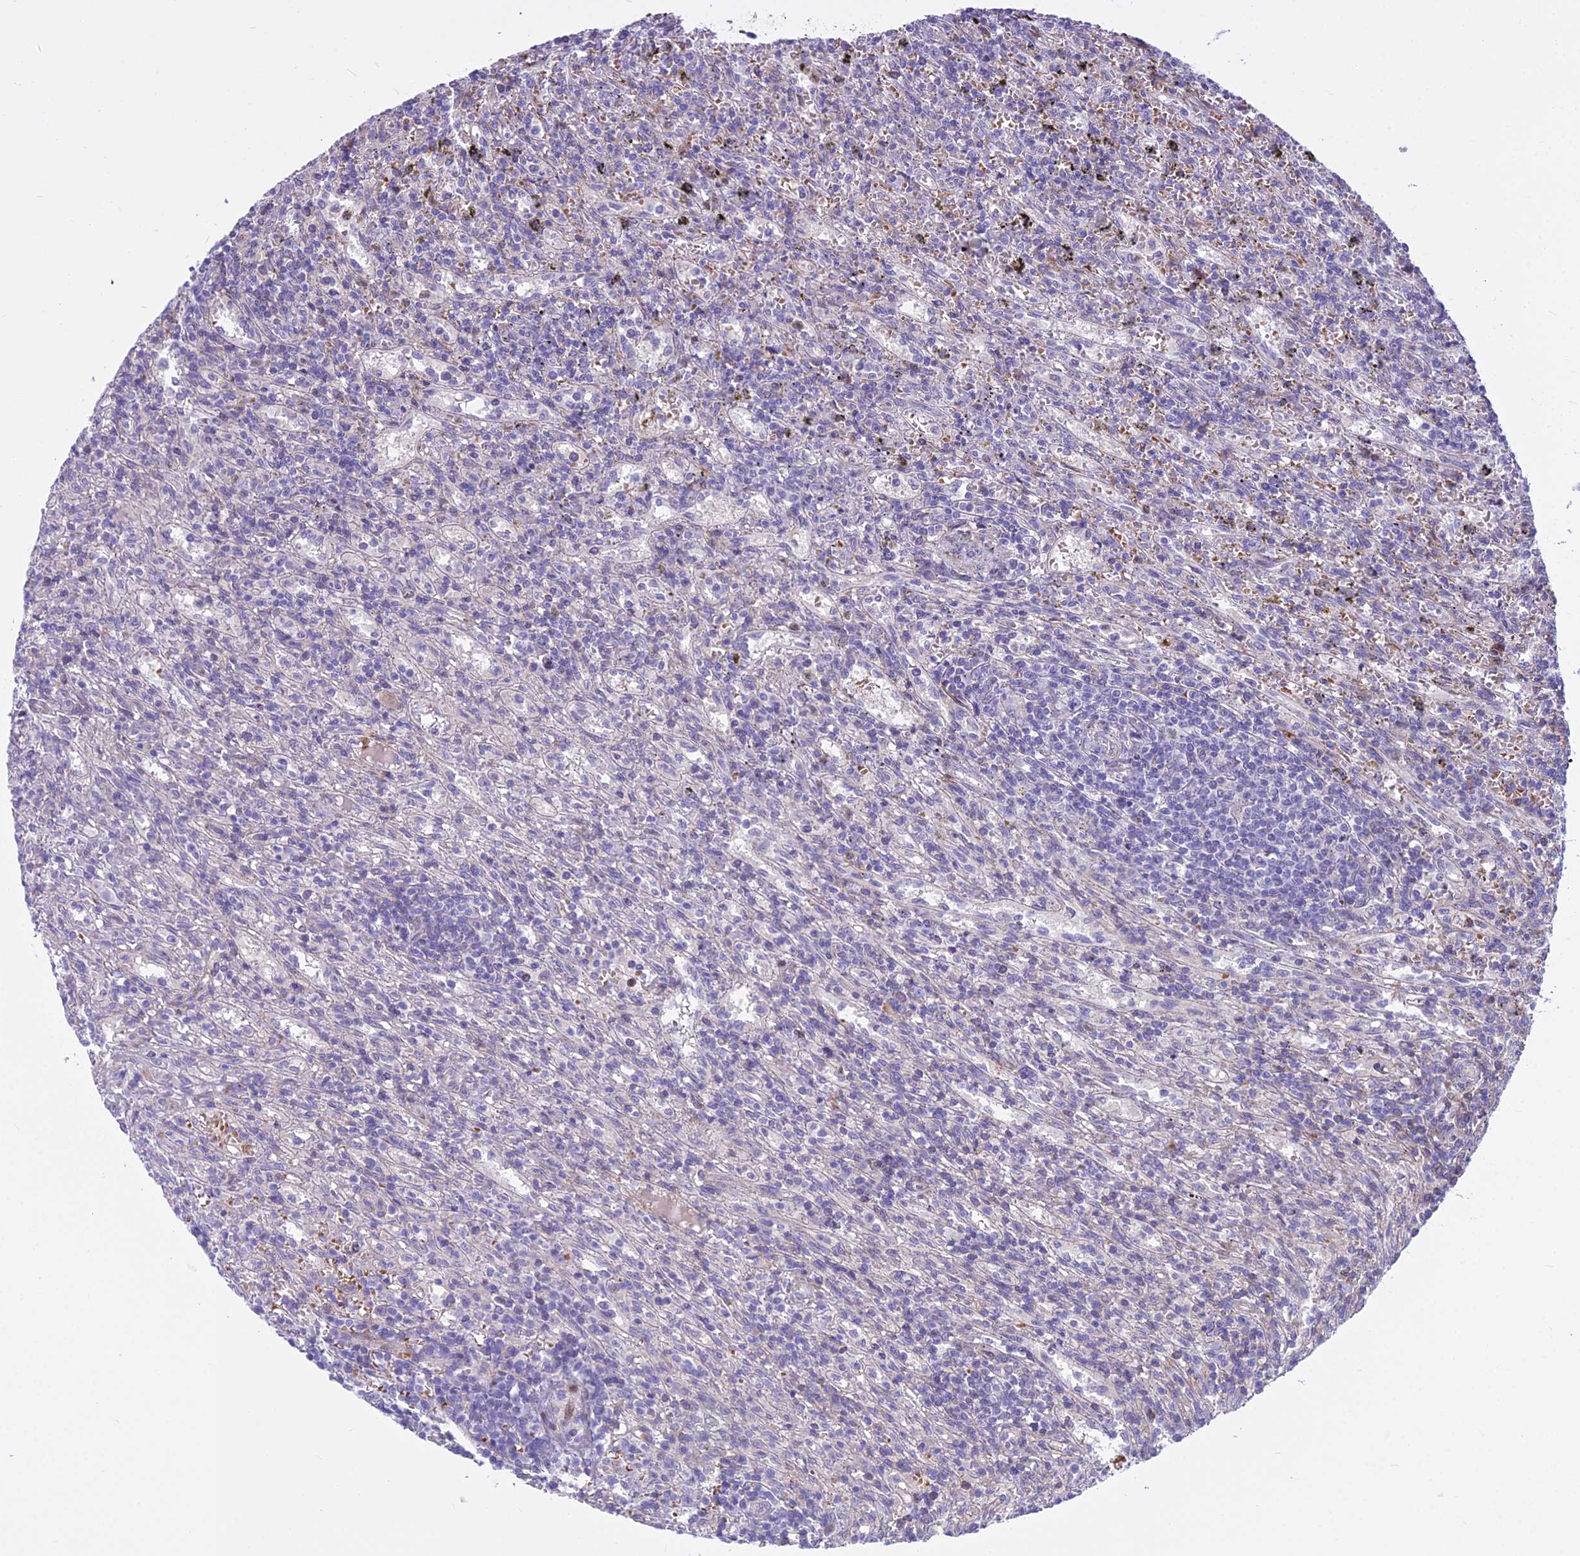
{"staining": {"intensity": "negative", "quantity": "none", "location": "none"}, "tissue": "lymphoma", "cell_type": "Tumor cells", "image_type": "cancer", "snomed": [{"axis": "morphology", "description": "Malignant lymphoma, non-Hodgkin's type, Low grade"}, {"axis": "topography", "description": "Spleen"}], "caption": "This histopathology image is of malignant lymphoma, non-Hodgkin's type (low-grade) stained with immunohistochemistry to label a protein in brown with the nuclei are counter-stained blue. There is no staining in tumor cells. The staining was performed using DAB (3,3'-diaminobenzidine) to visualize the protein expression in brown, while the nuclei were stained in blue with hematoxylin (Magnification: 20x).", "gene": "PCDHB14", "patient": {"sex": "male", "age": 76}}